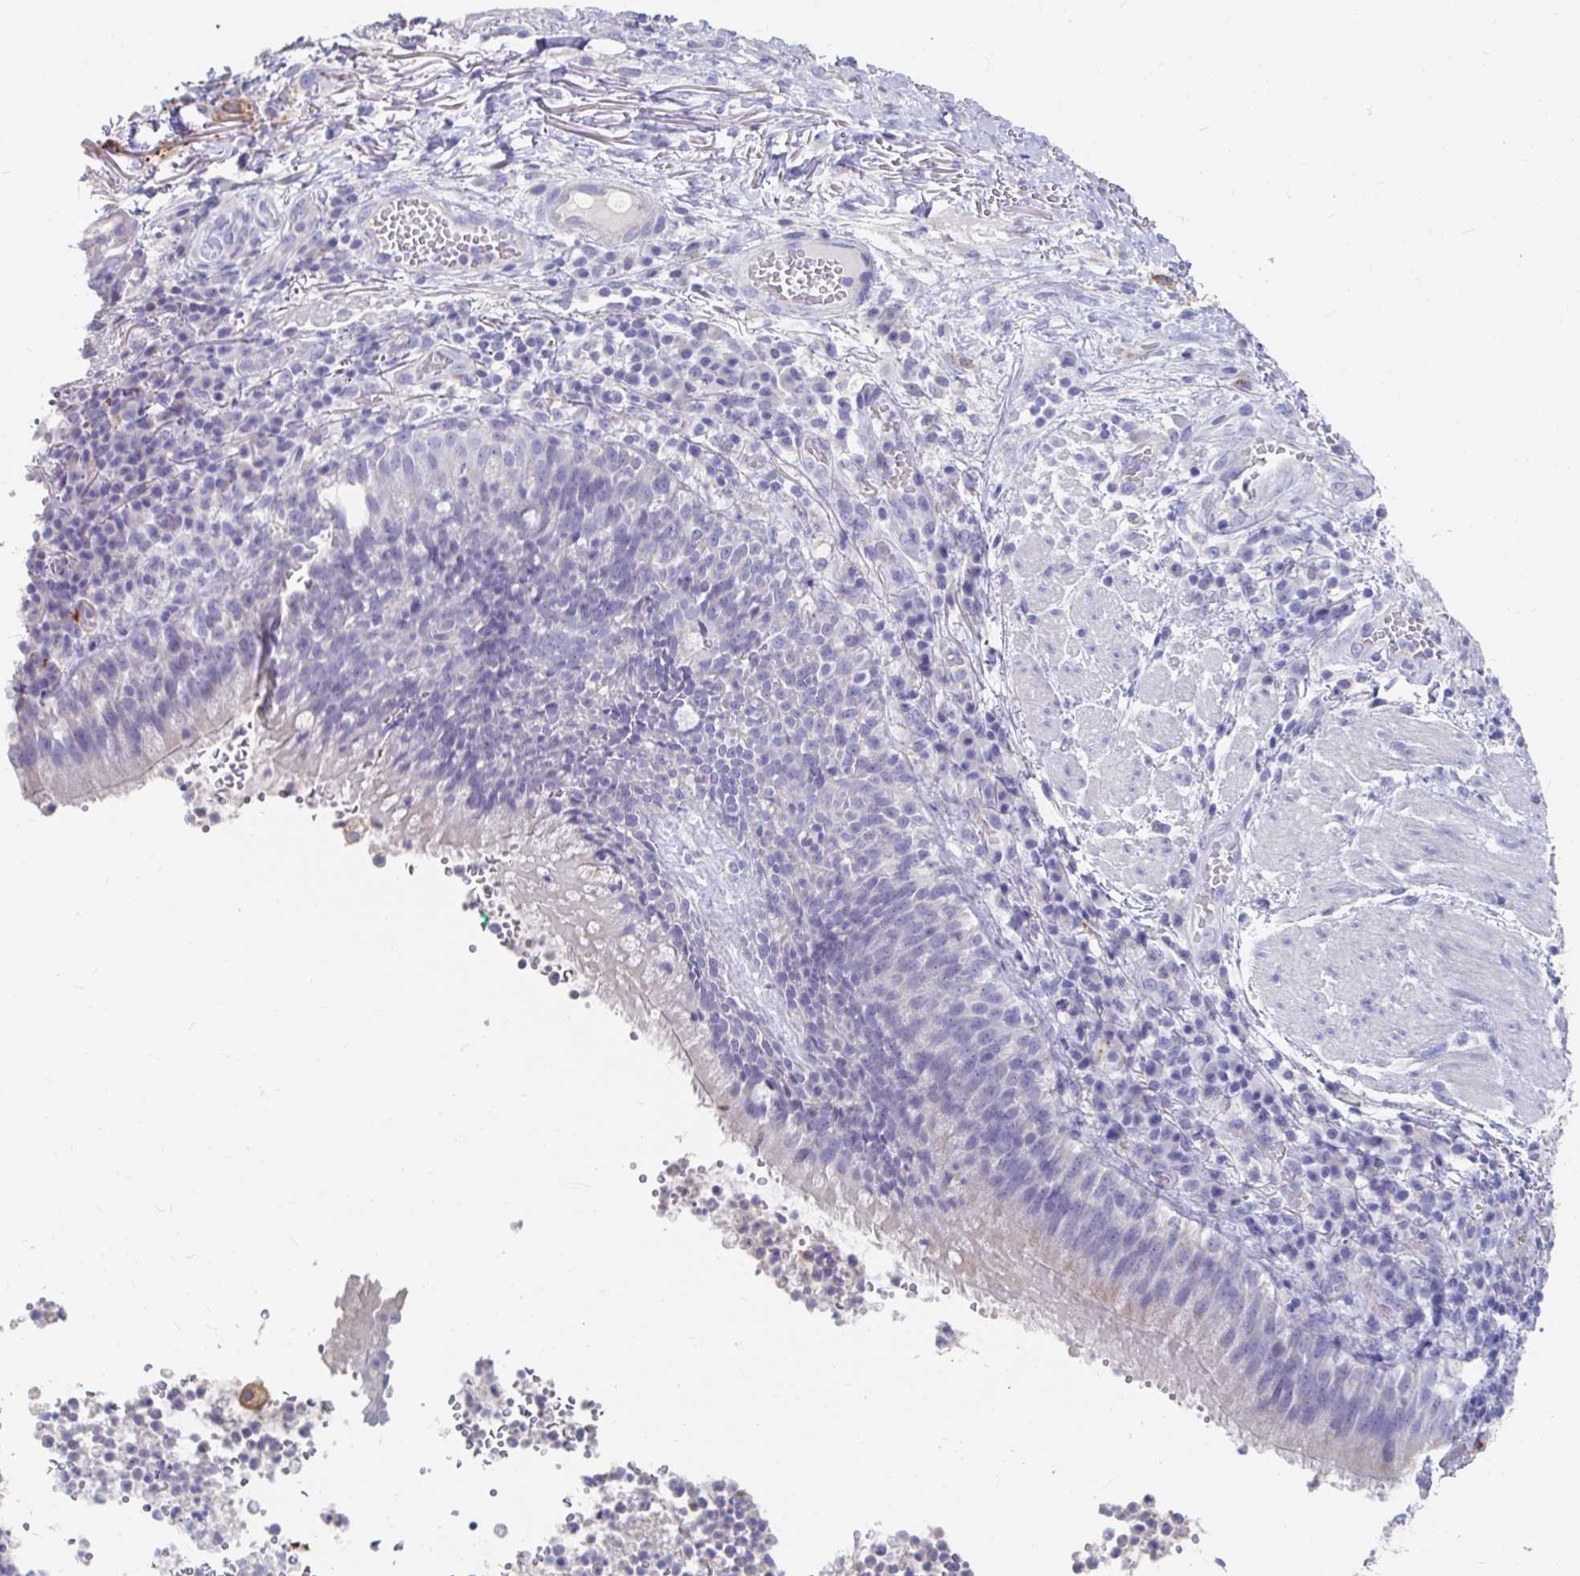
{"staining": {"intensity": "negative", "quantity": "none", "location": "none"}, "tissue": "bronchus", "cell_type": "Respiratory epithelial cells", "image_type": "normal", "snomed": [{"axis": "morphology", "description": "Normal tissue, NOS"}, {"axis": "topography", "description": "Lymph node"}, {"axis": "topography", "description": "Bronchus"}], "caption": "Immunohistochemical staining of unremarkable bronchus reveals no significant expression in respiratory epithelial cells.", "gene": "LAMC3", "patient": {"sex": "male", "age": 56}}